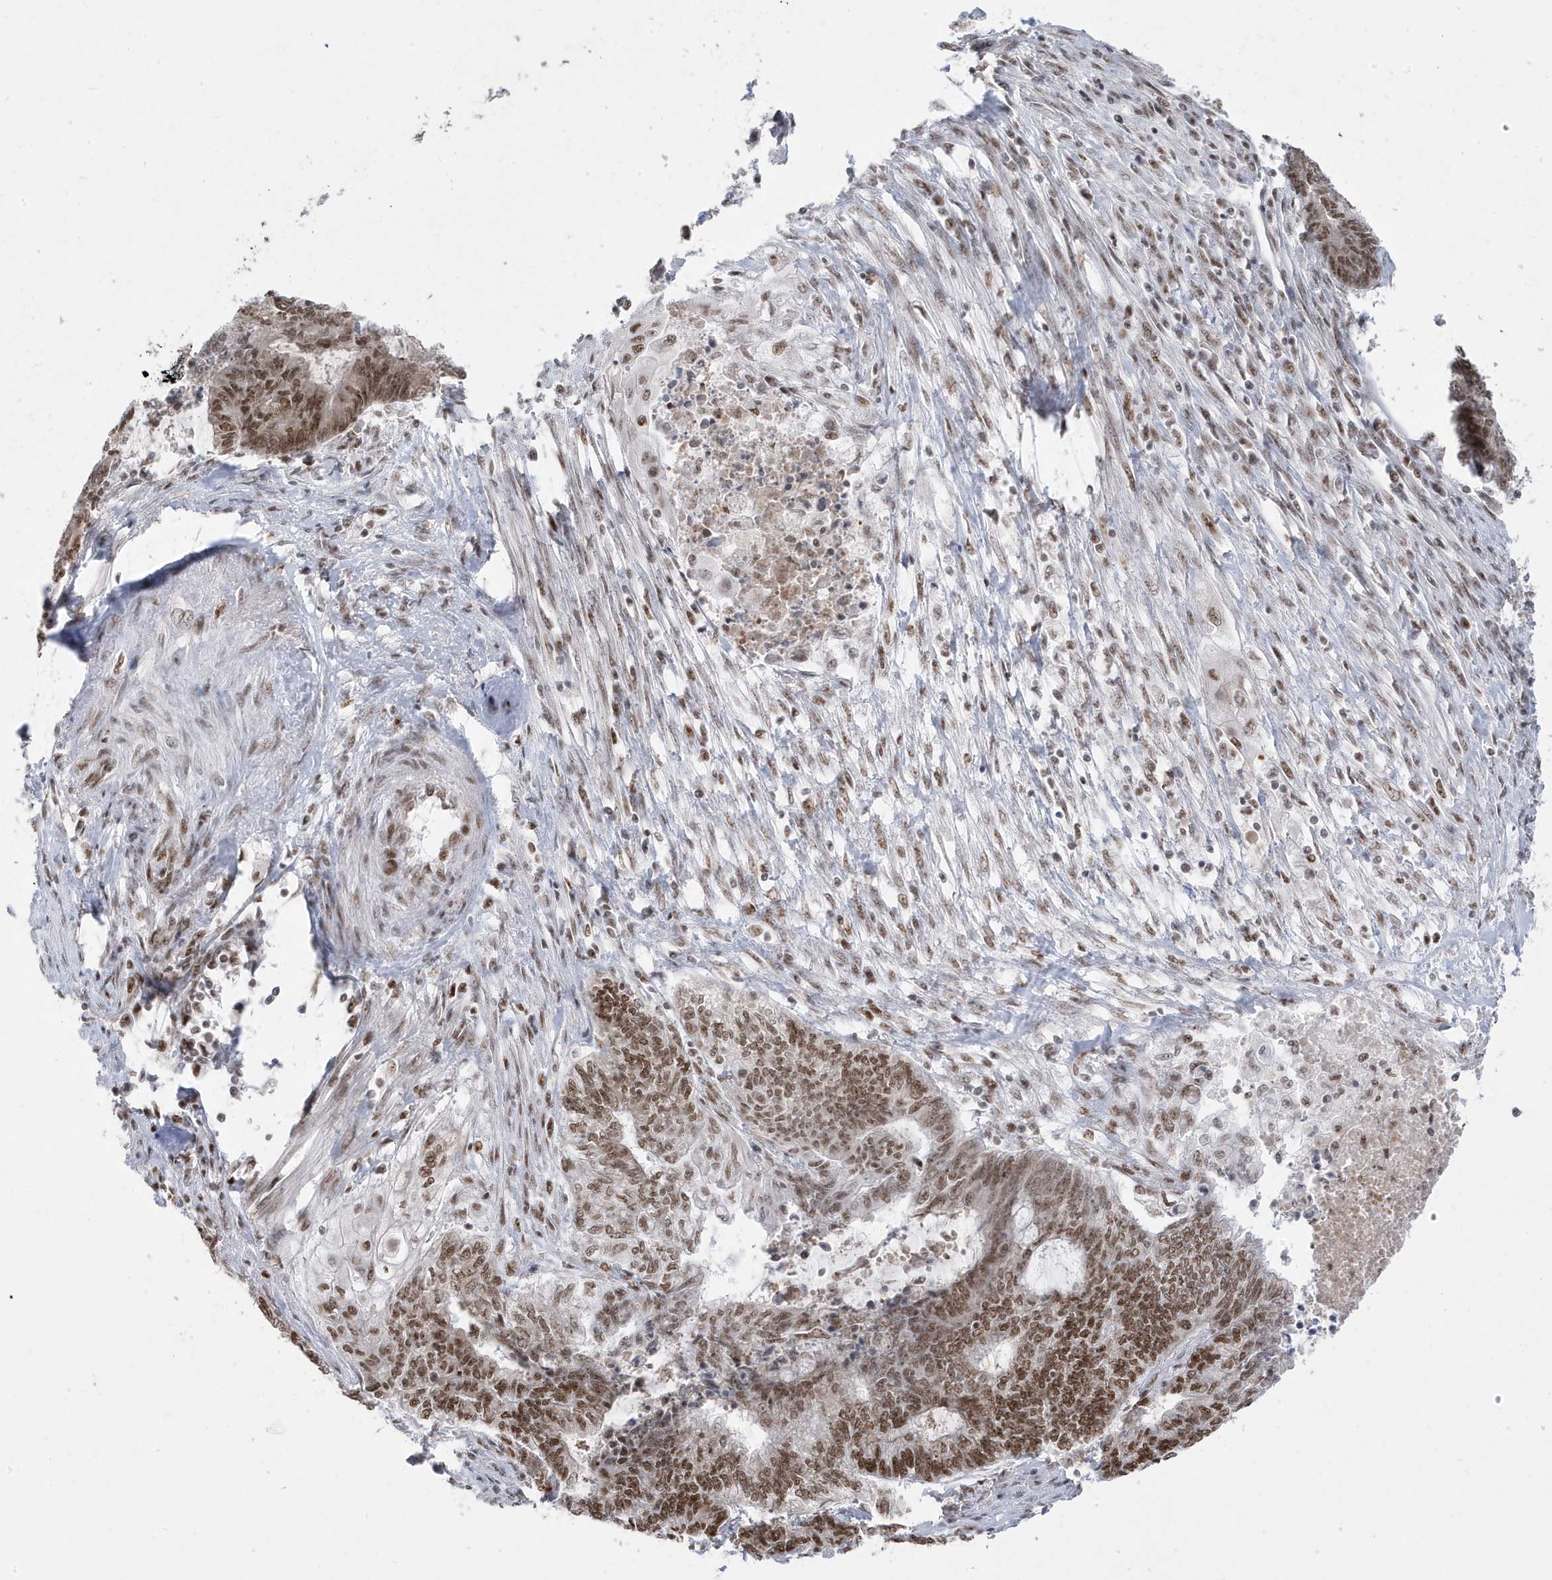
{"staining": {"intensity": "moderate", "quantity": ">75%", "location": "nuclear"}, "tissue": "endometrial cancer", "cell_type": "Tumor cells", "image_type": "cancer", "snomed": [{"axis": "morphology", "description": "Adenocarcinoma, NOS"}, {"axis": "topography", "description": "Uterus"}, {"axis": "topography", "description": "Endometrium"}], "caption": "An IHC micrograph of tumor tissue is shown. Protein staining in brown labels moderate nuclear positivity in endometrial adenocarcinoma within tumor cells. (Stains: DAB in brown, nuclei in blue, Microscopy: brightfield microscopy at high magnification).", "gene": "MTREX", "patient": {"sex": "female", "age": 70}}